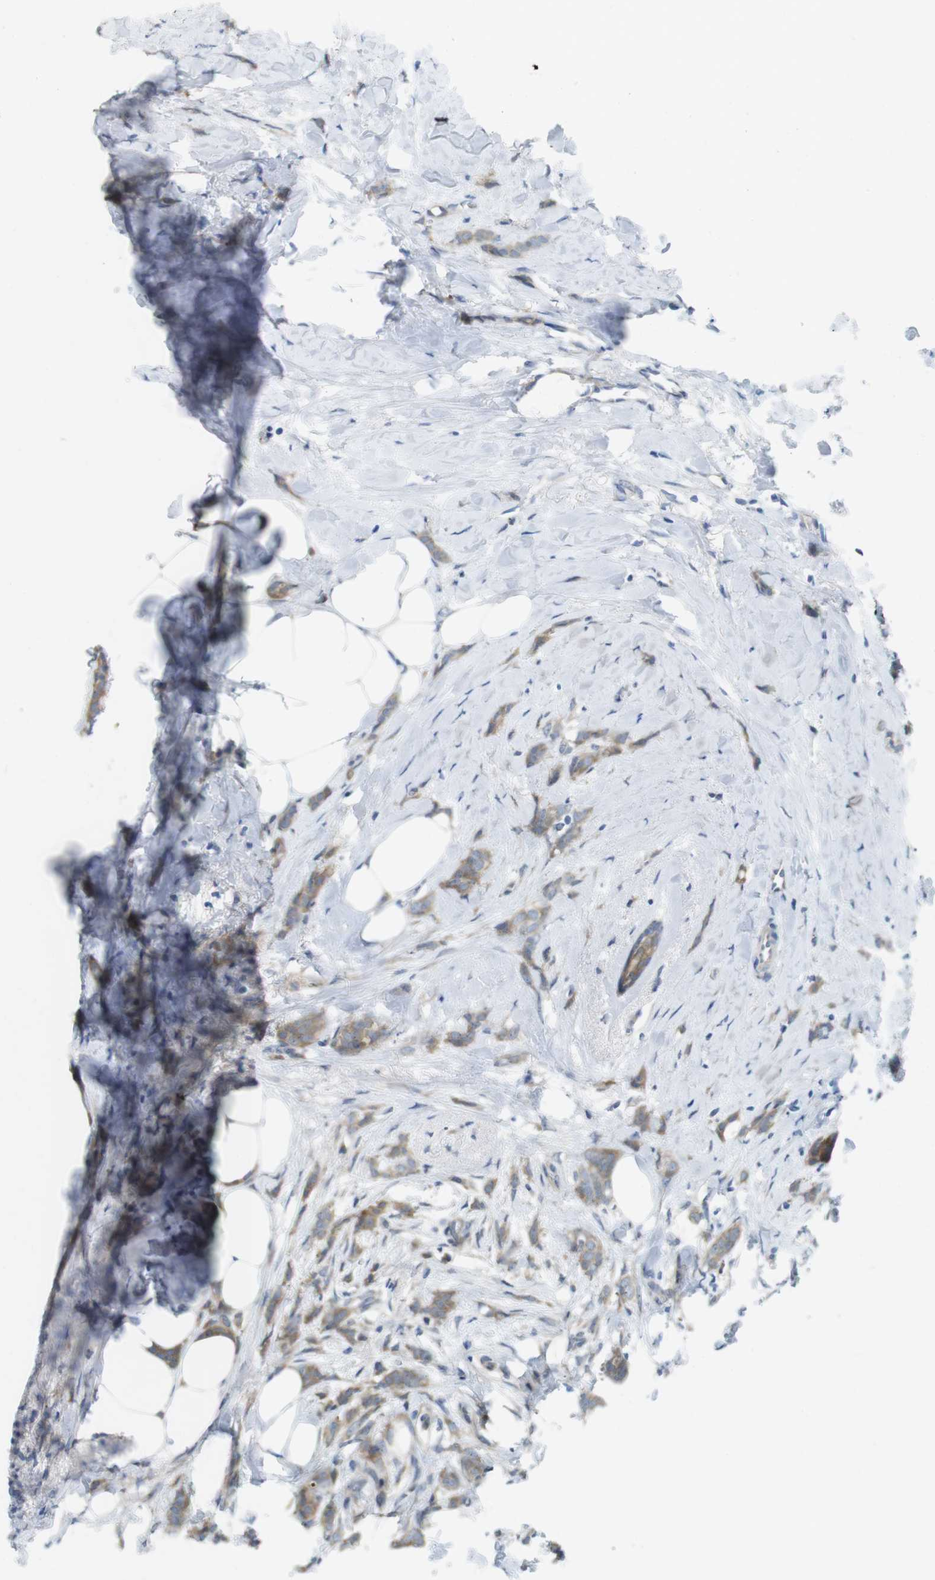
{"staining": {"intensity": "moderate", "quantity": ">75%", "location": "cytoplasmic/membranous"}, "tissue": "breast cancer", "cell_type": "Tumor cells", "image_type": "cancer", "snomed": [{"axis": "morphology", "description": "Lobular carcinoma, in situ"}, {"axis": "morphology", "description": "Lobular carcinoma"}, {"axis": "topography", "description": "Breast"}], "caption": "Lobular carcinoma in situ (breast) stained for a protein (brown) shows moderate cytoplasmic/membranous positive staining in approximately >75% of tumor cells.", "gene": "CASP2", "patient": {"sex": "female", "age": 41}}